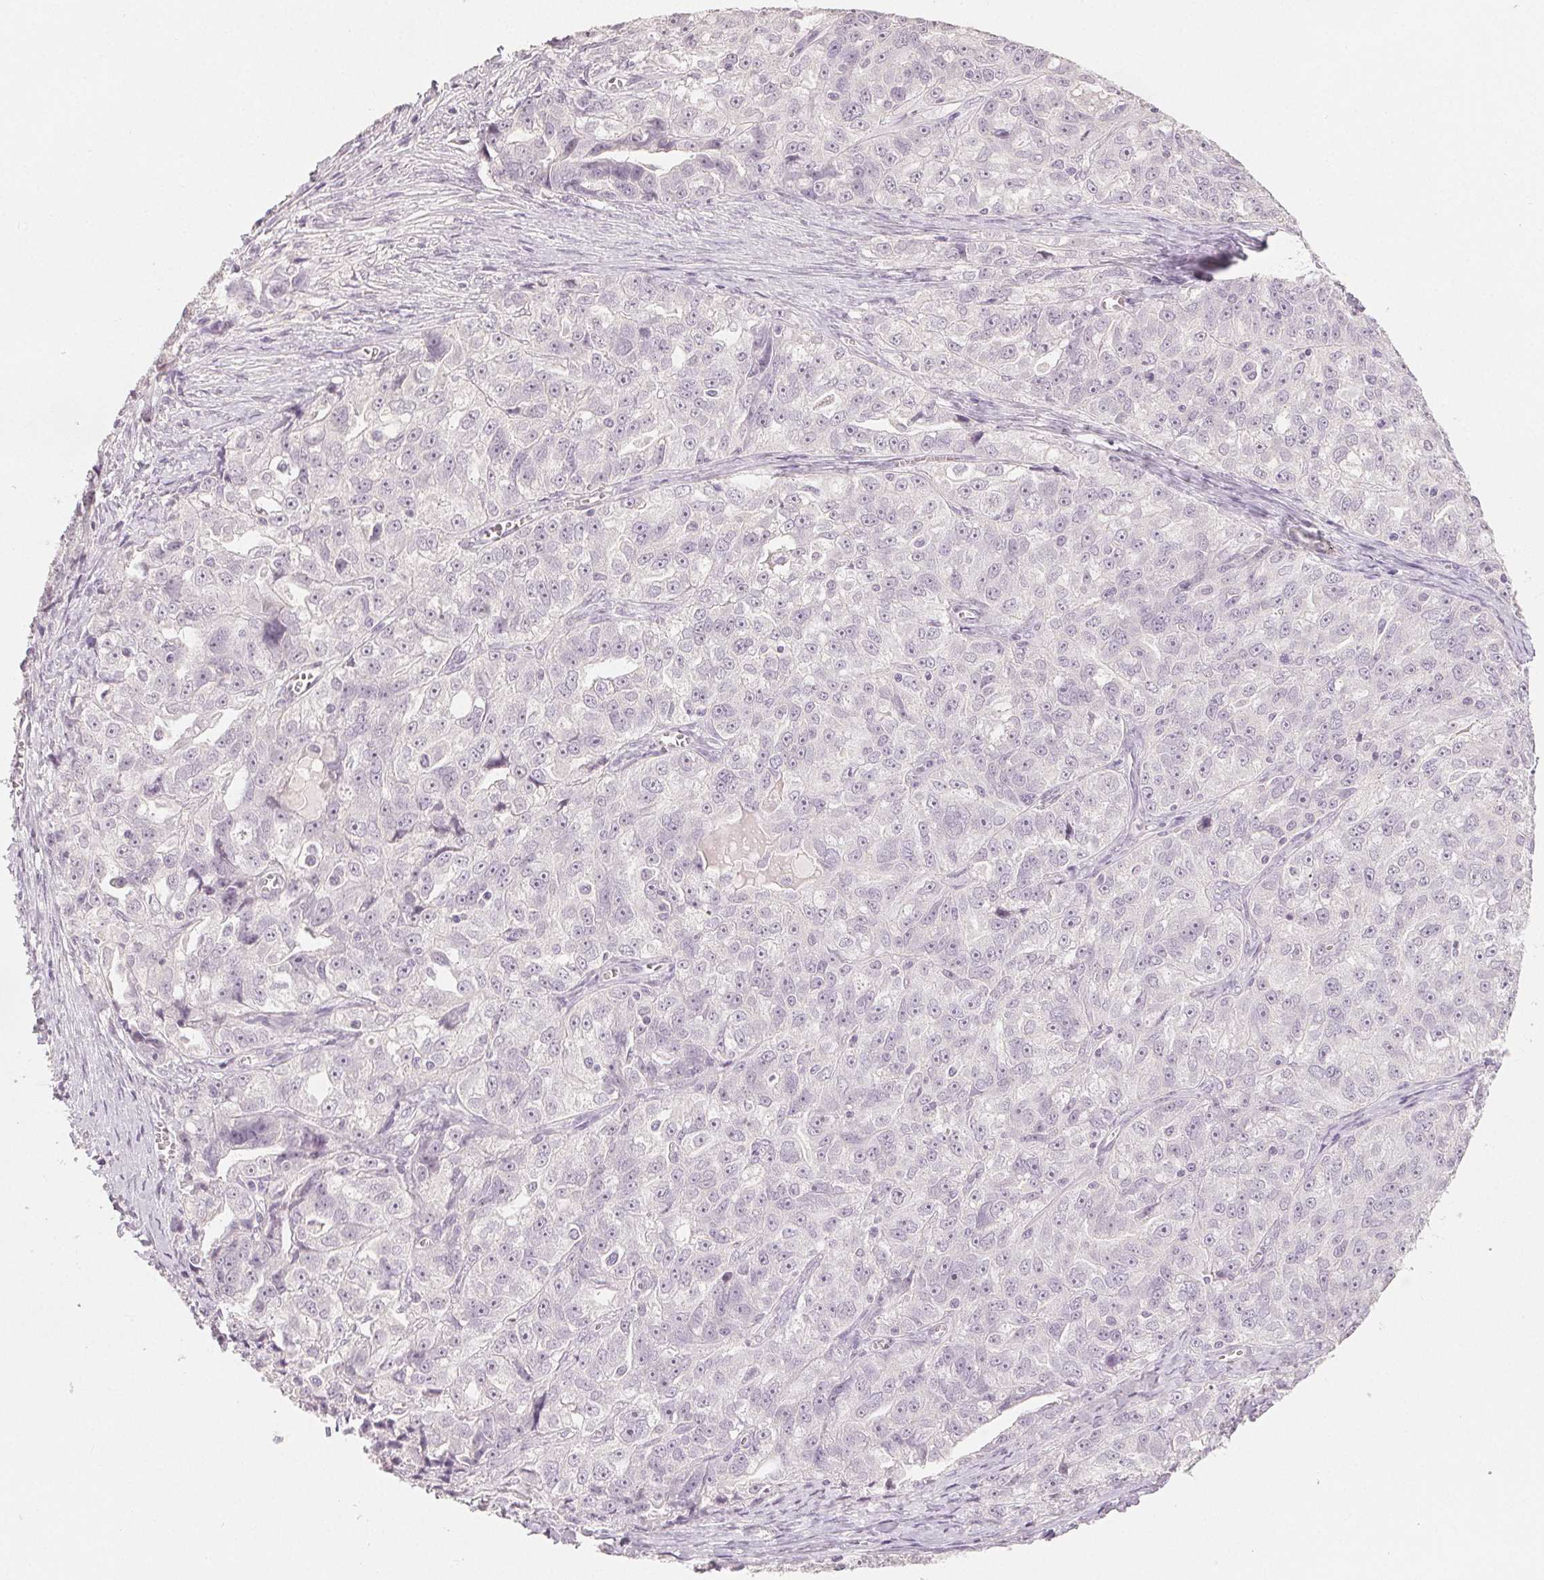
{"staining": {"intensity": "negative", "quantity": "none", "location": "none"}, "tissue": "ovarian cancer", "cell_type": "Tumor cells", "image_type": "cancer", "snomed": [{"axis": "morphology", "description": "Cystadenocarcinoma, serous, NOS"}, {"axis": "topography", "description": "Ovary"}], "caption": "Immunohistochemistry (IHC) histopathology image of neoplastic tissue: human ovarian cancer (serous cystadenocarcinoma) stained with DAB displays no significant protein expression in tumor cells. Nuclei are stained in blue.", "gene": "SLC27A5", "patient": {"sex": "female", "age": 51}}